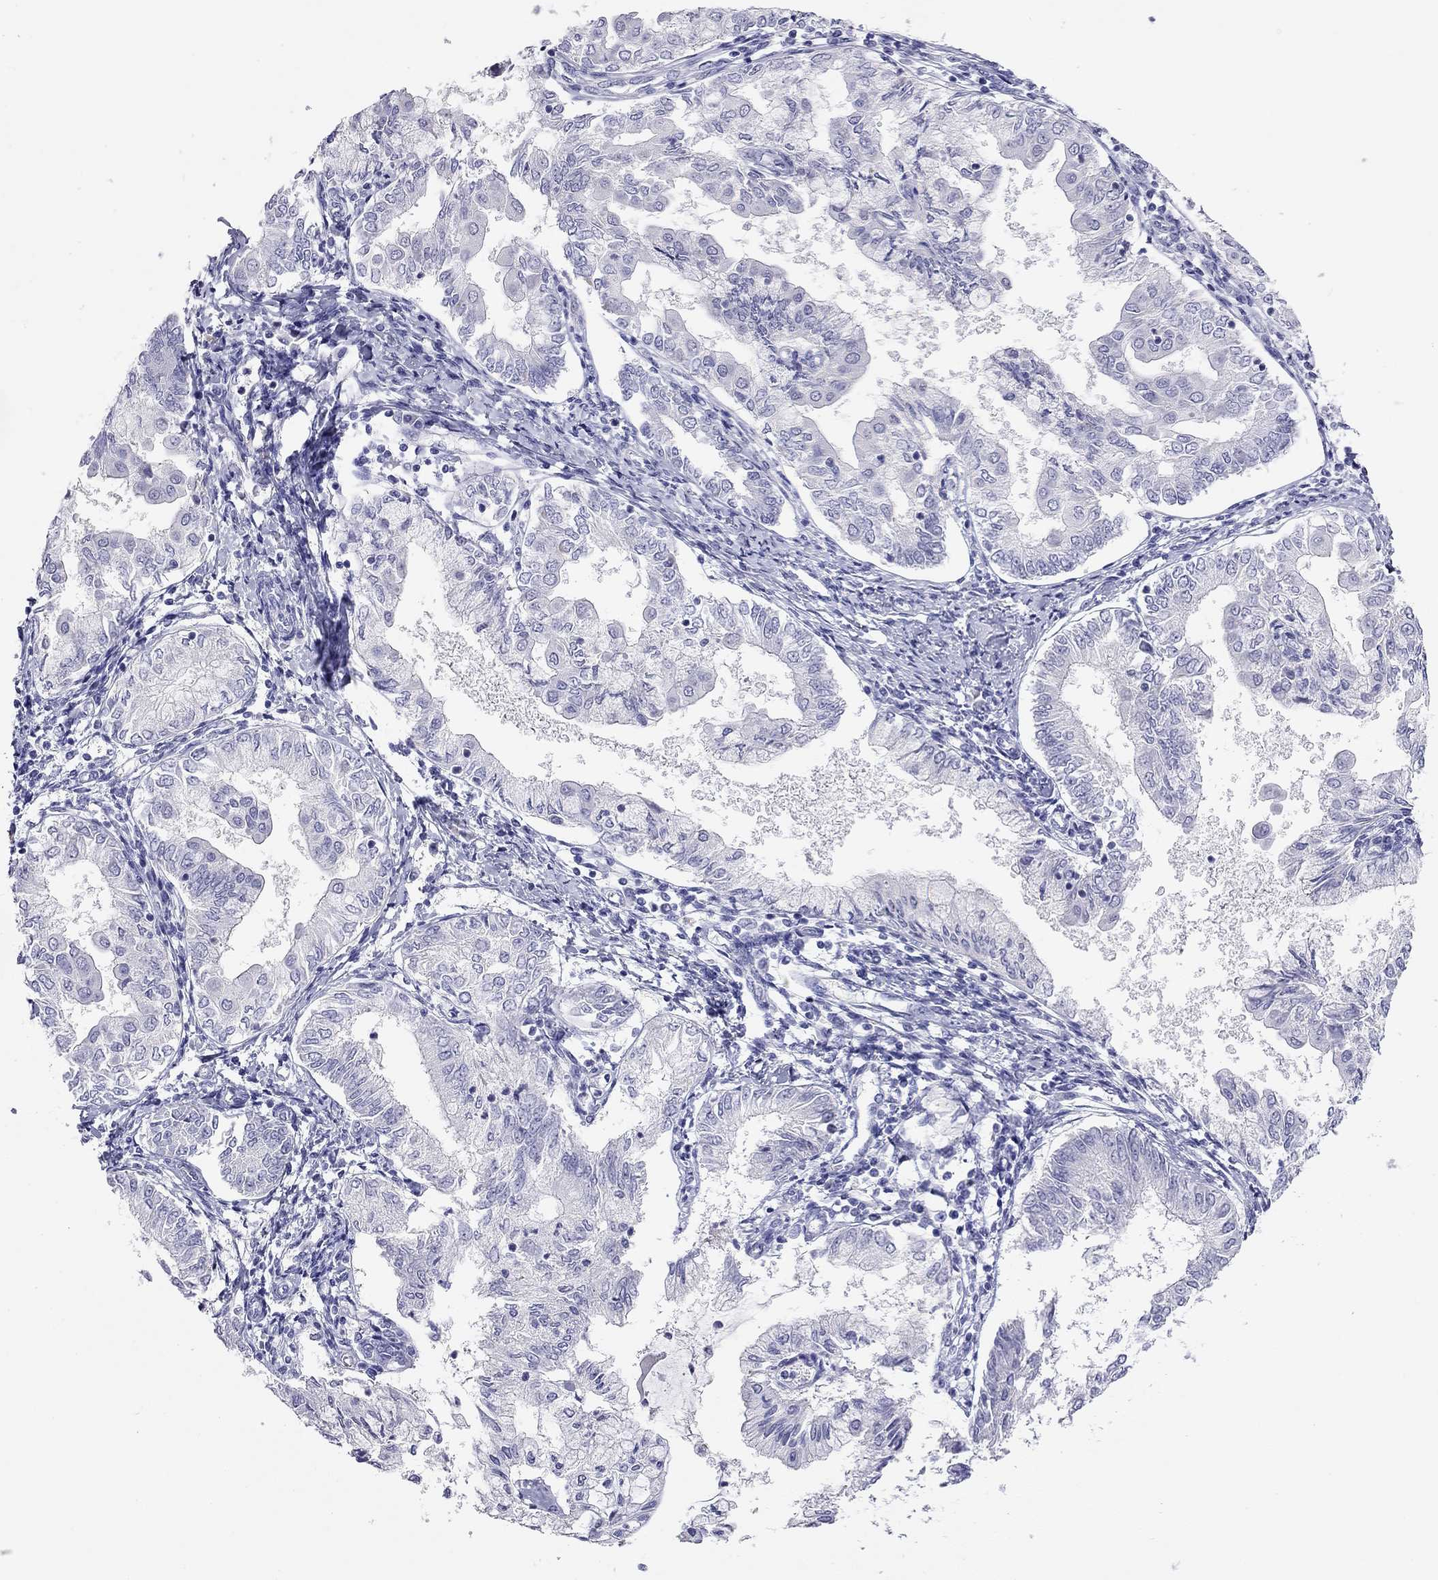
{"staining": {"intensity": "negative", "quantity": "none", "location": "none"}, "tissue": "endometrial cancer", "cell_type": "Tumor cells", "image_type": "cancer", "snomed": [{"axis": "morphology", "description": "Adenocarcinoma, NOS"}, {"axis": "topography", "description": "Endometrium"}], "caption": "High power microscopy image of an IHC histopathology image of endometrial cancer, revealing no significant expression in tumor cells. Brightfield microscopy of immunohistochemistry (IHC) stained with DAB (3,3'-diaminobenzidine) (brown) and hematoxylin (blue), captured at high magnification.", "gene": "RTL1", "patient": {"sex": "female", "age": 68}}